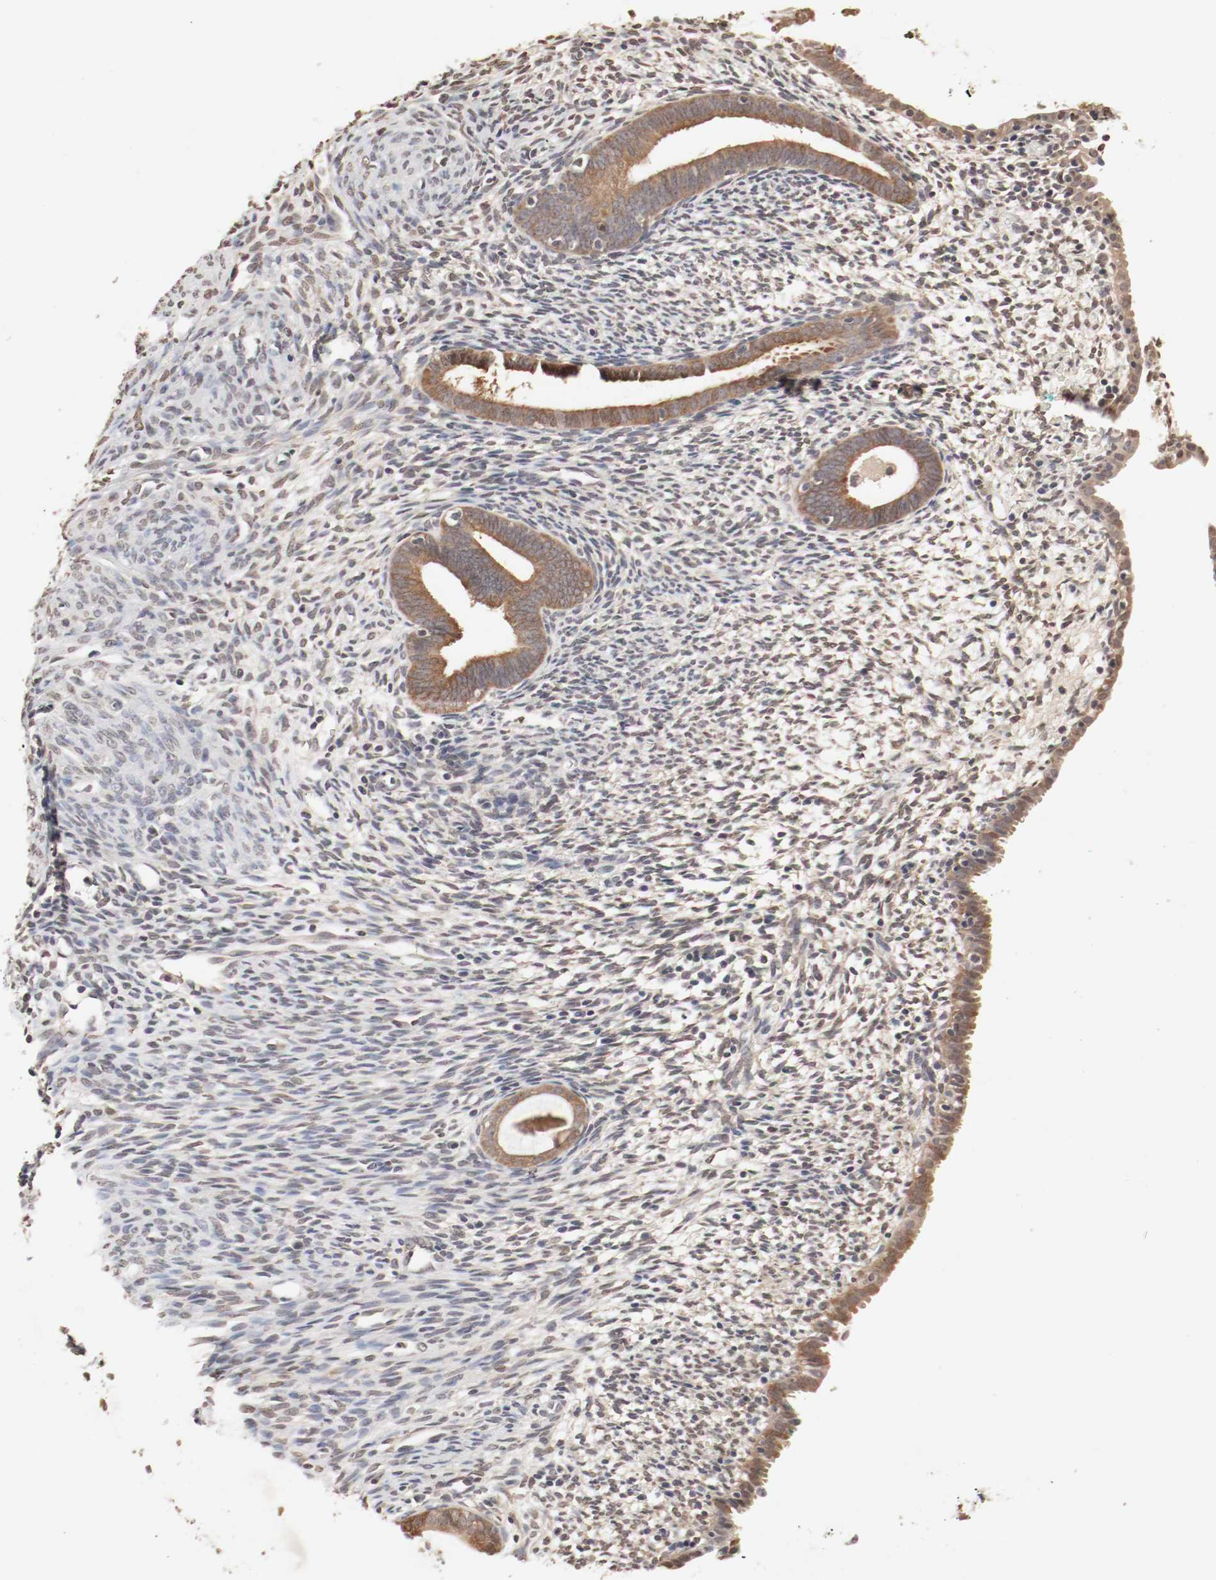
{"staining": {"intensity": "moderate", "quantity": ">75%", "location": "cytoplasmic/membranous,nuclear"}, "tissue": "endometrium", "cell_type": "Cells in endometrial stroma", "image_type": "normal", "snomed": [{"axis": "morphology", "description": "Normal tissue, NOS"}, {"axis": "morphology", "description": "Atrophy, NOS"}, {"axis": "topography", "description": "Uterus"}, {"axis": "topography", "description": "Endometrium"}], "caption": "Cells in endometrial stroma reveal moderate cytoplasmic/membranous,nuclear positivity in approximately >75% of cells in unremarkable endometrium.", "gene": "WASL", "patient": {"sex": "female", "age": 68}}